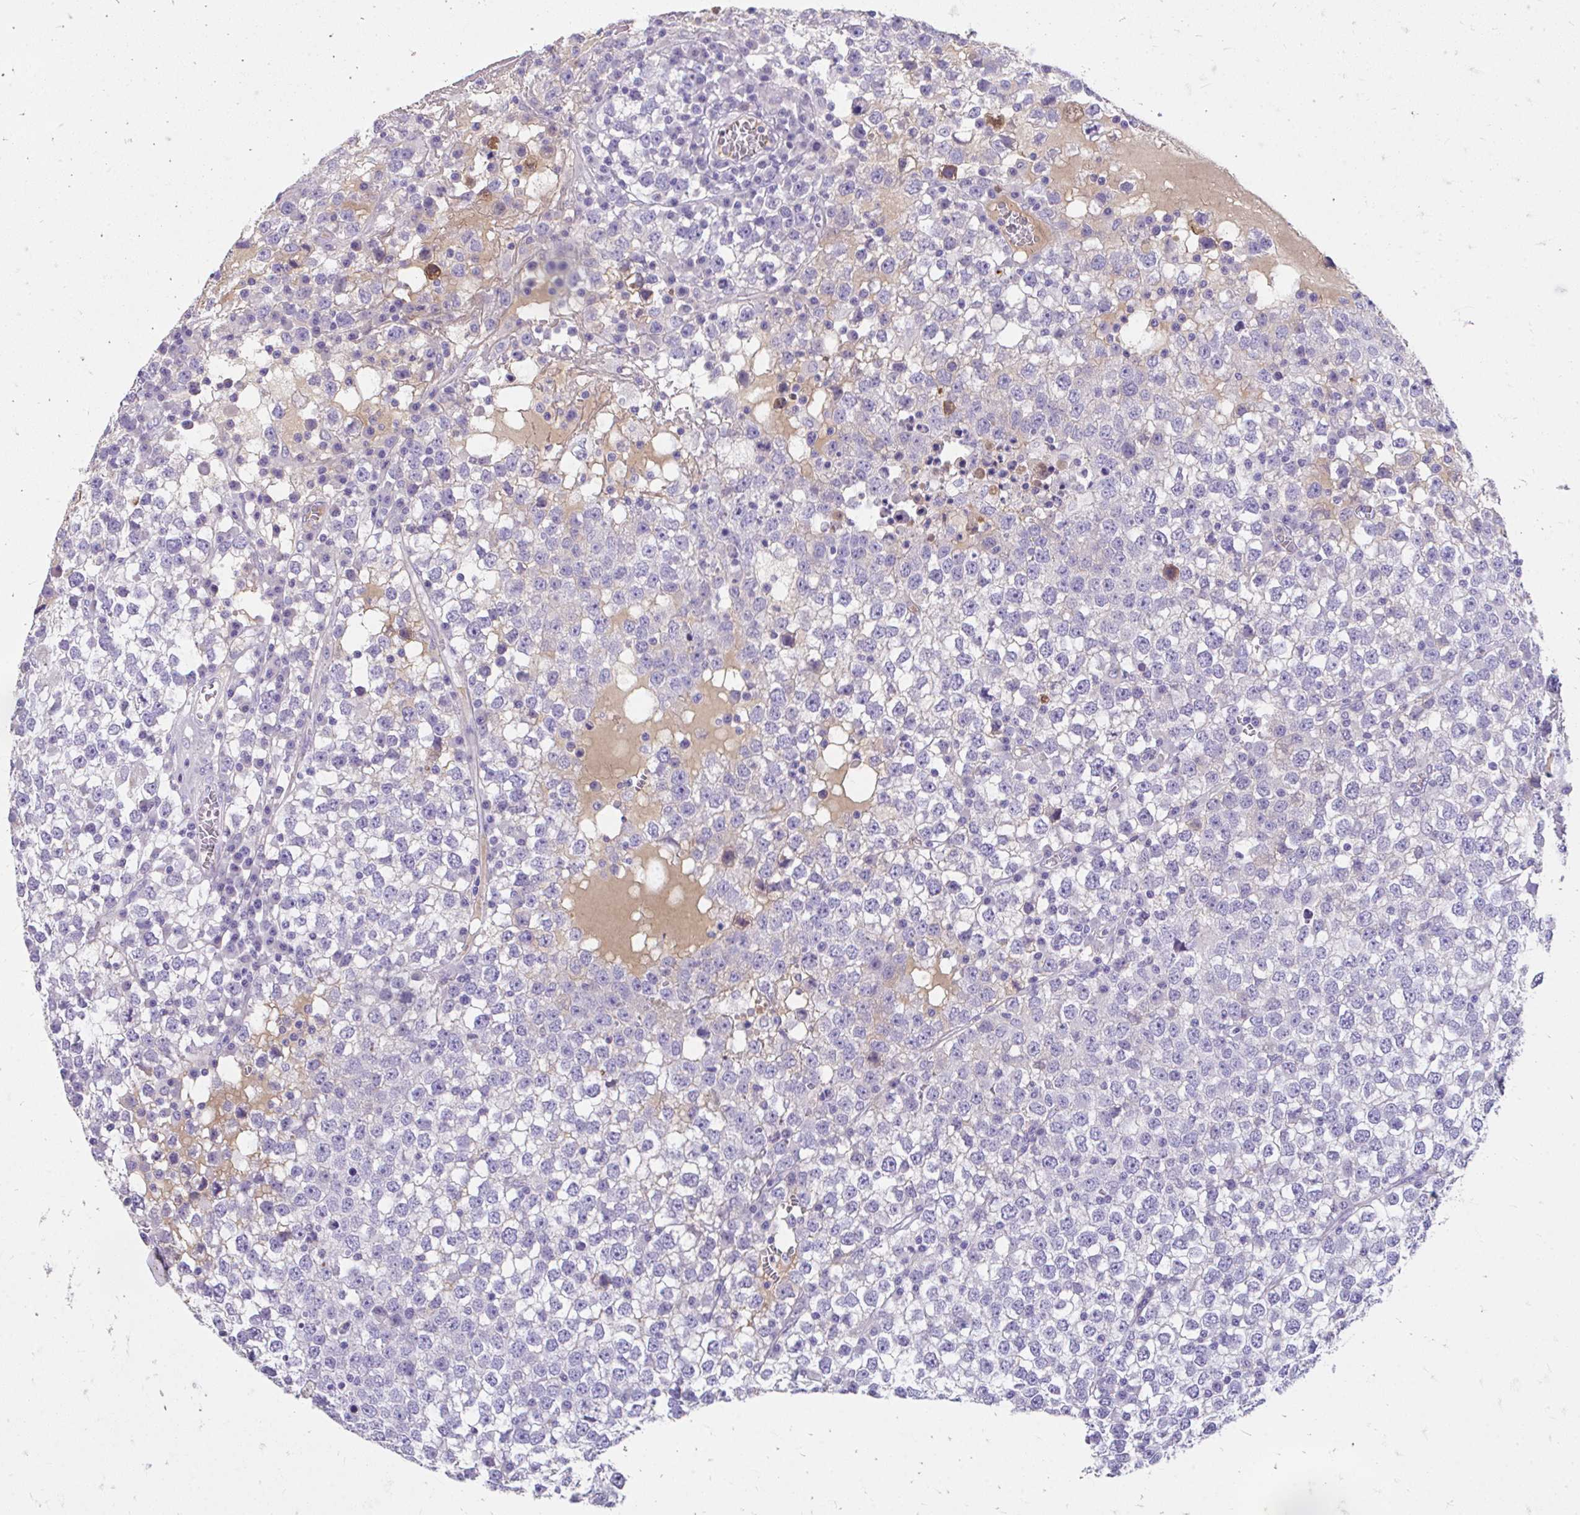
{"staining": {"intensity": "negative", "quantity": "none", "location": "none"}, "tissue": "testis cancer", "cell_type": "Tumor cells", "image_type": "cancer", "snomed": [{"axis": "morphology", "description": "Seminoma, NOS"}, {"axis": "topography", "description": "Testis"}], "caption": "IHC image of human testis cancer stained for a protein (brown), which shows no expression in tumor cells.", "gene": "CFH", "patient": {"sex": "male", "age": 65}}